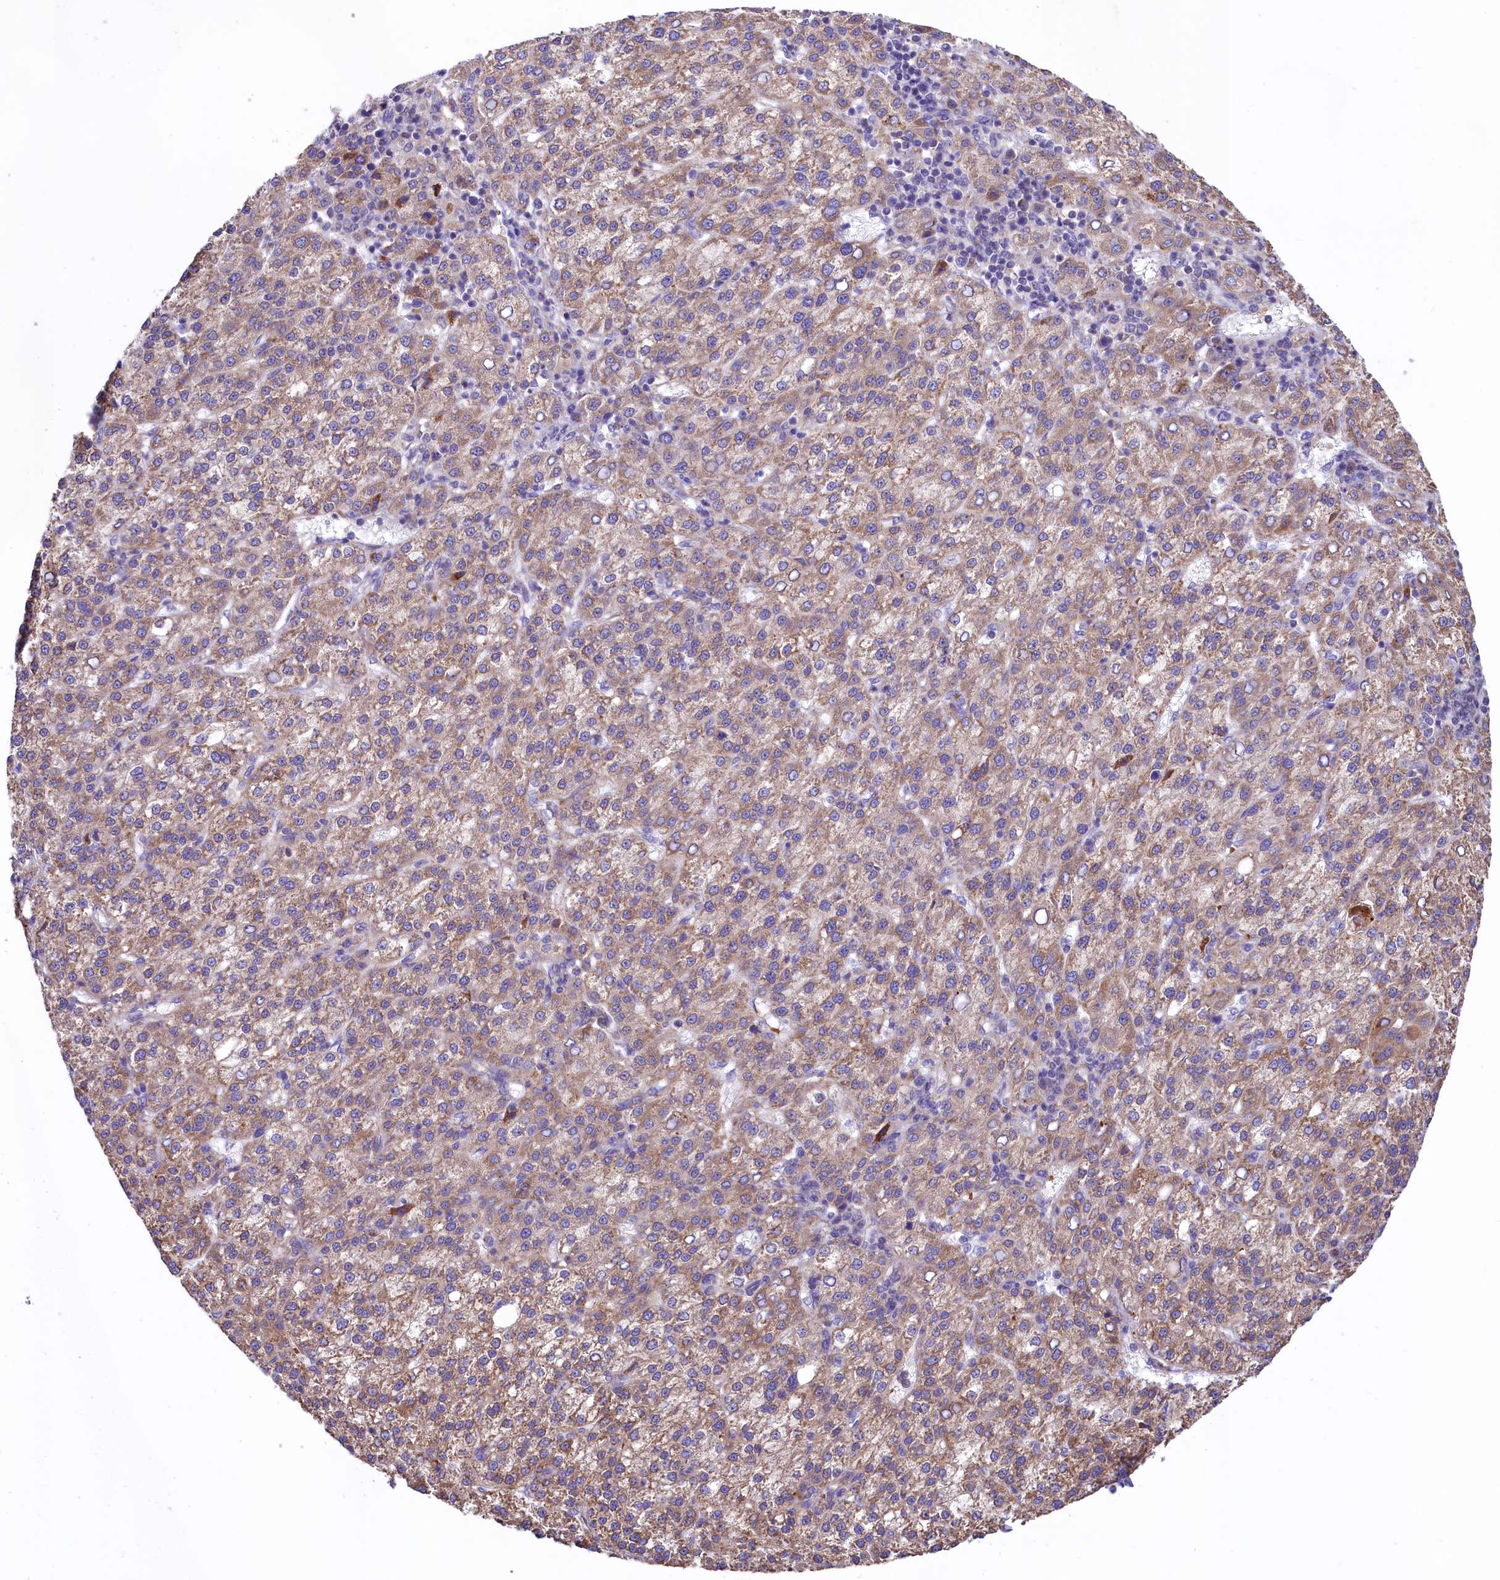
{"staining": {"intensity": "weak", "quantity": ">75%", "location": "cytoplasmic/membranous"}, "tissue": "liver cancer", "cell_type": "Tumor cells", "image_type": "cancer", "snomed": [{"axis": "morphology", "description": "Carcinoma, Hepatocellular, NOS"}, {"axis": "topography", "description": "Liver"}], "caption": "The photomicrograph reveals a brown stain indicating the presence of a protein in the cytoplasmic/membranous of tumor cells in liver hepatocellular carcinoma.", "gene": "HPS6", "patient": {"sex": "female", "age": 58}}